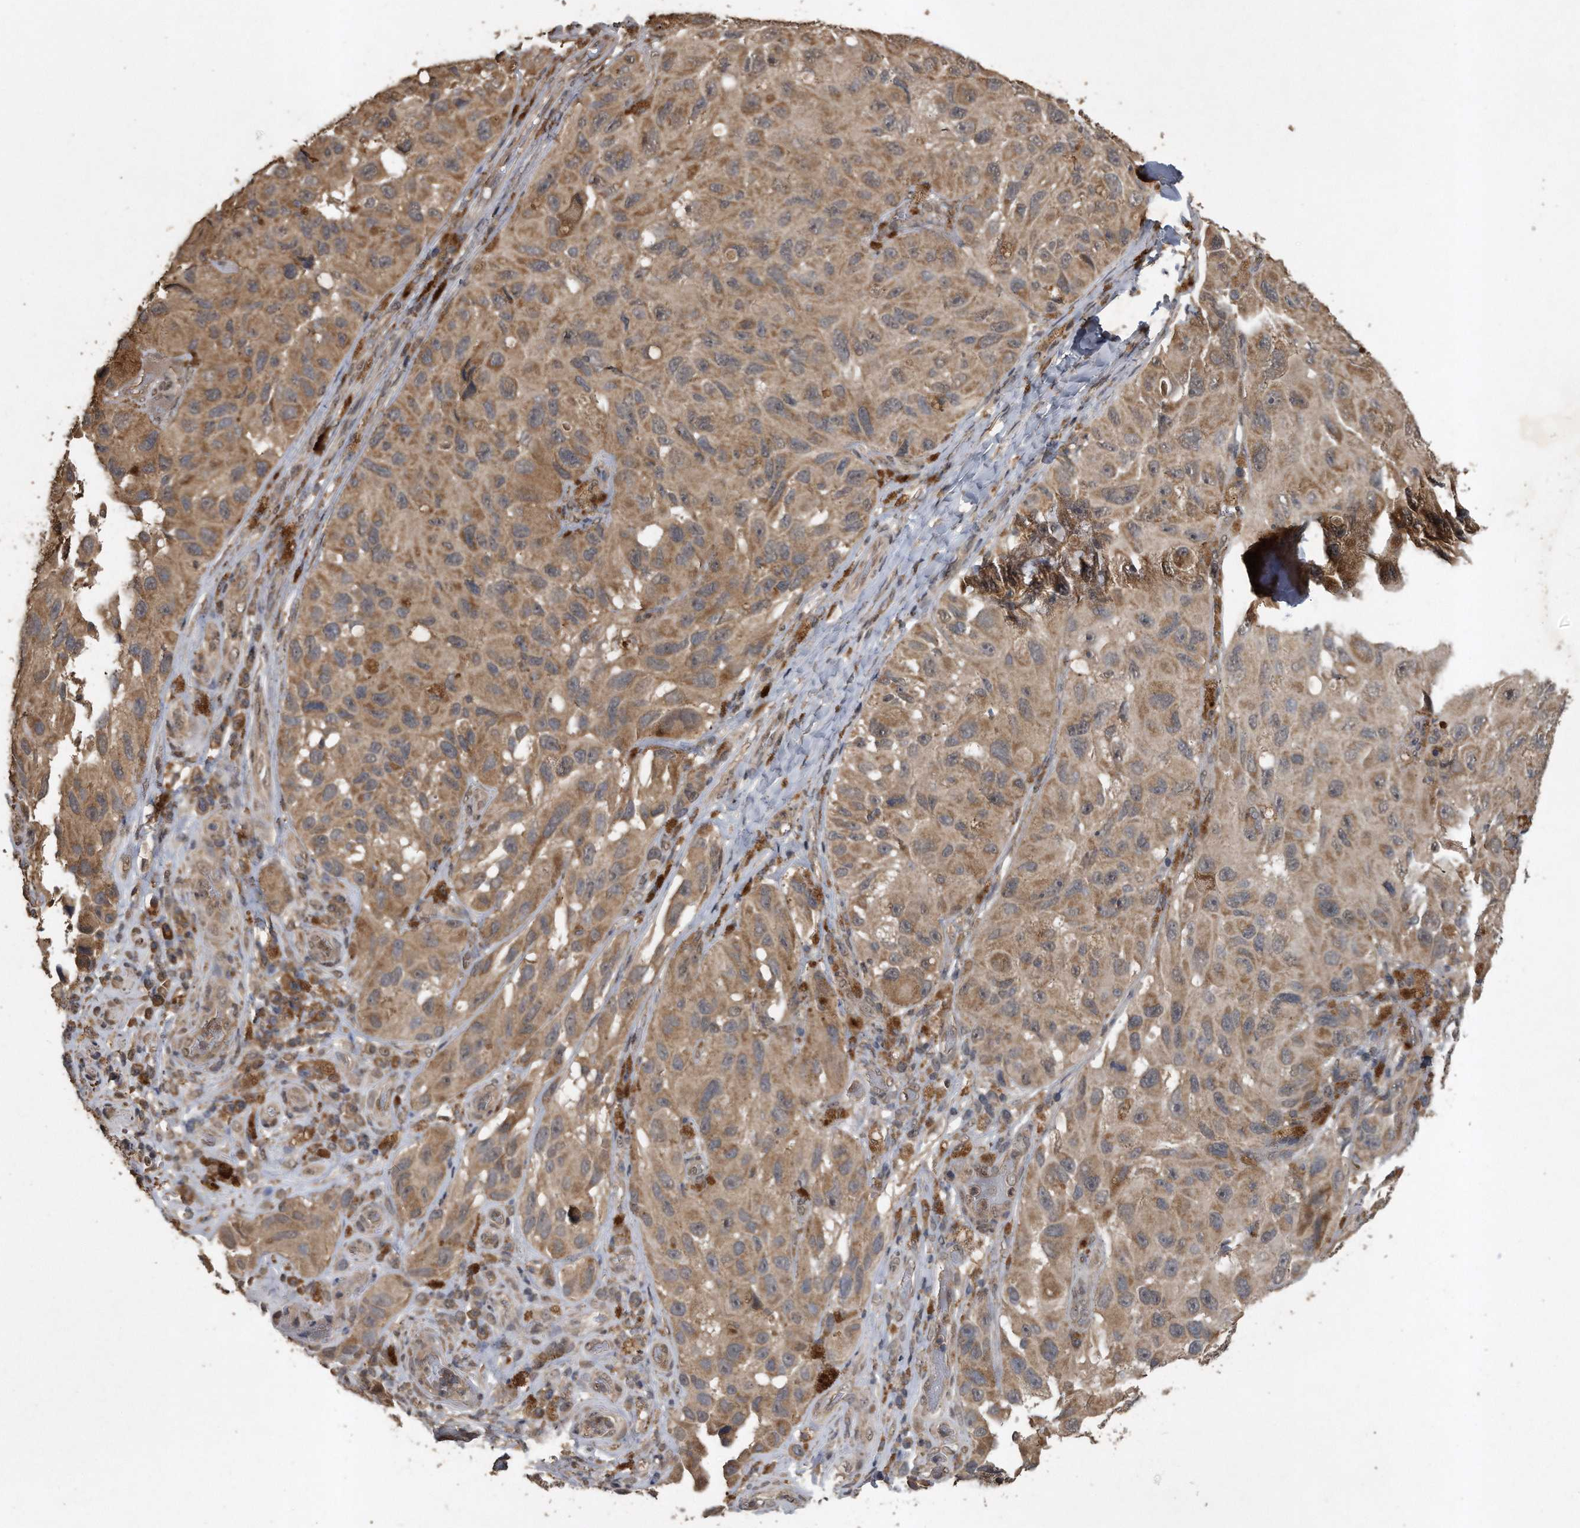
{"staining": {"intensity": "moderate", "quantity": ">75%", "location": "cytoplasmic/membranous"}, "tissue": "melanoma", "cell_type": "Tumor cells", "image_type": "cancer", "snomed": [{"axis": "morphology", "description": "Malignant melanoma, NOS"}, {"axis": "topography", "description": "Skin"}], "caption": "A brown stain shows moderate cytoplasmic/membranous staining of a protein in human melanoma tumor cells. (Stains: DAB in brown, nuclei in blue, Microscopy: brightfield microscopy at high magnification).", "gene": "CRYZL1", "patient": {"sex": "female", "age": 73}}